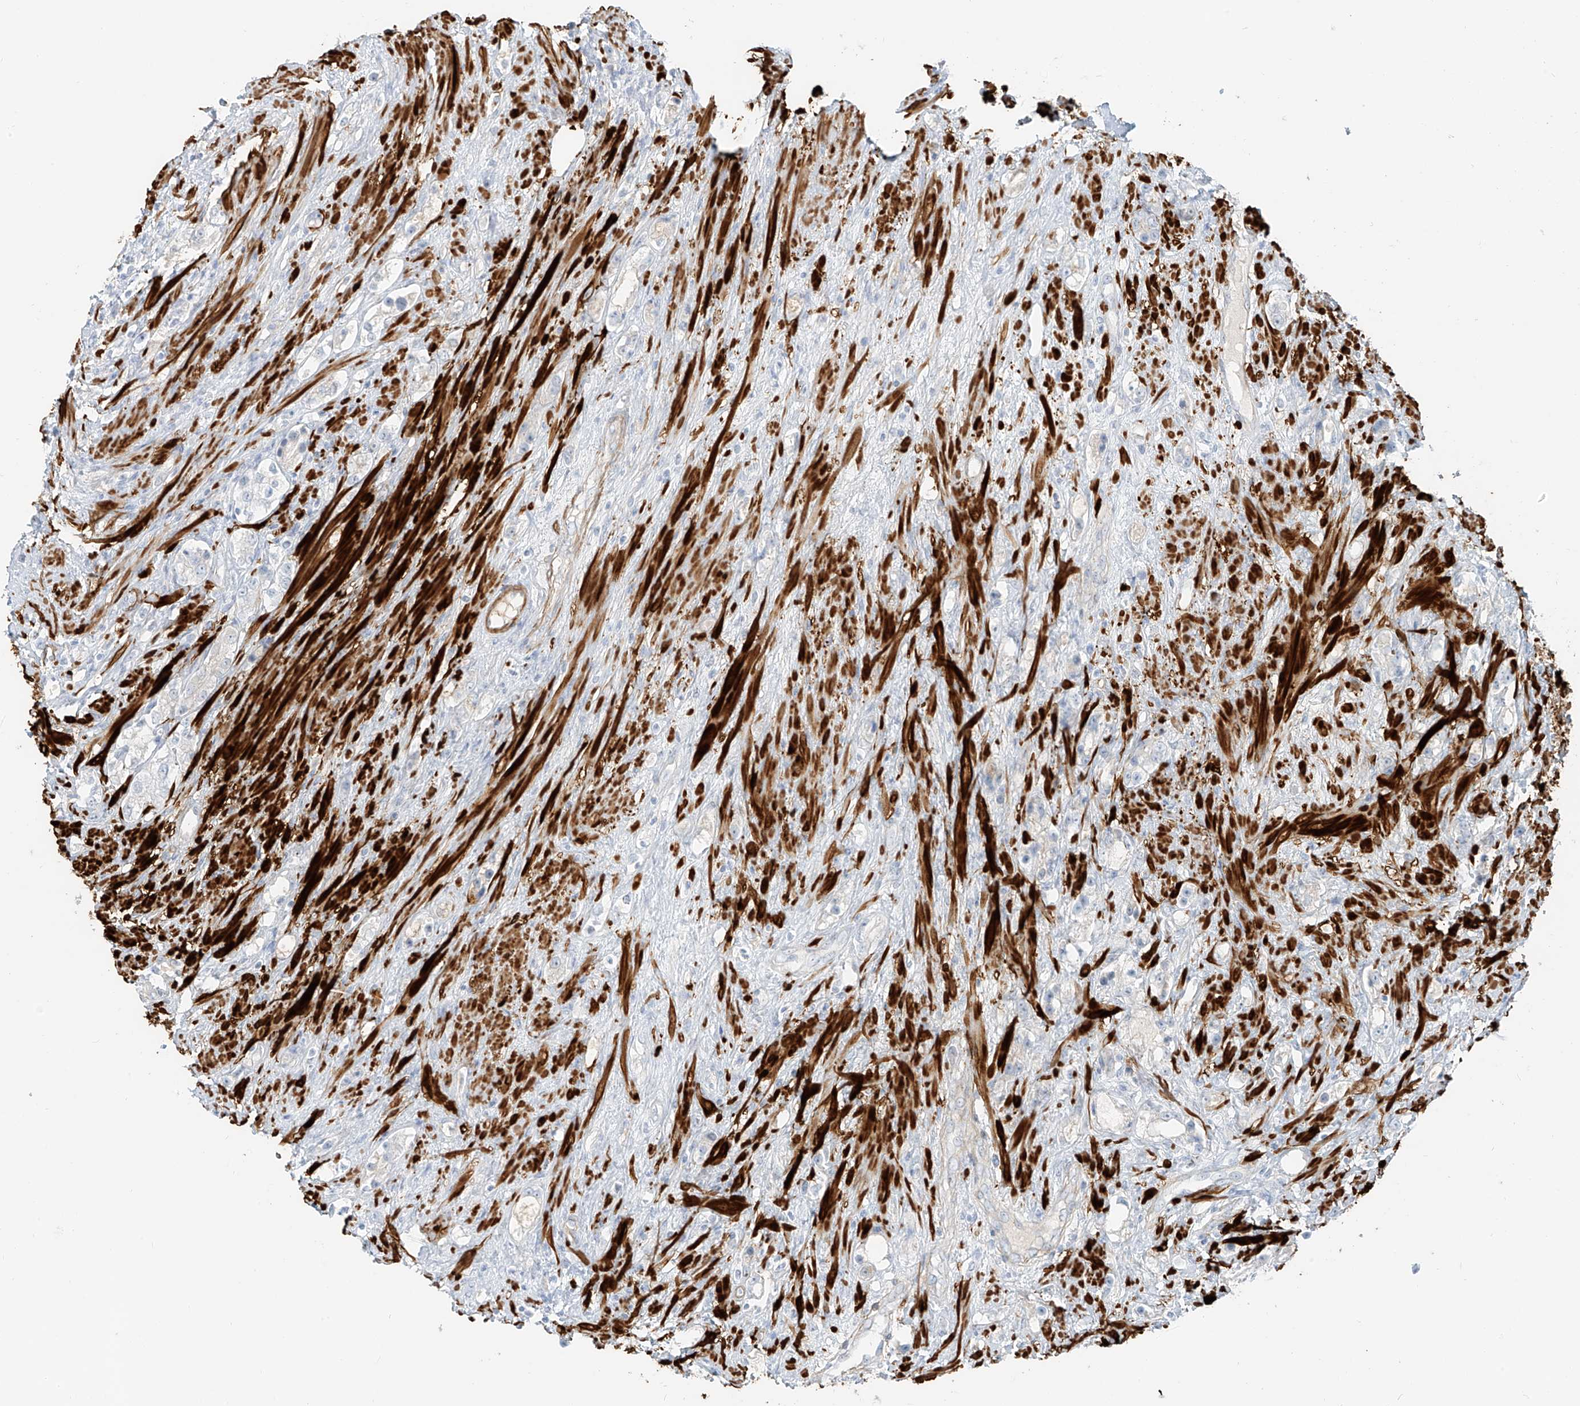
{"staining": {"intensity": "negative", "quantity": "none", "location": "none"}, "tissue": "prostate cancer", "cell_type": "Tumor cells", "image_type": "cancer", "snomed": [{"axis": "morphology", "description": "Adenocarcinoma, High grade"}, {"axis": "topography", "description": "Prostate"}], "caption": "A high-resolution image shows immunohistochemistry (IHC) staining of prostate cancer, which reveals no significant staining in tumor cells.", "gene": "SMCP", "patient": {"sex": "male", "age": 63}}